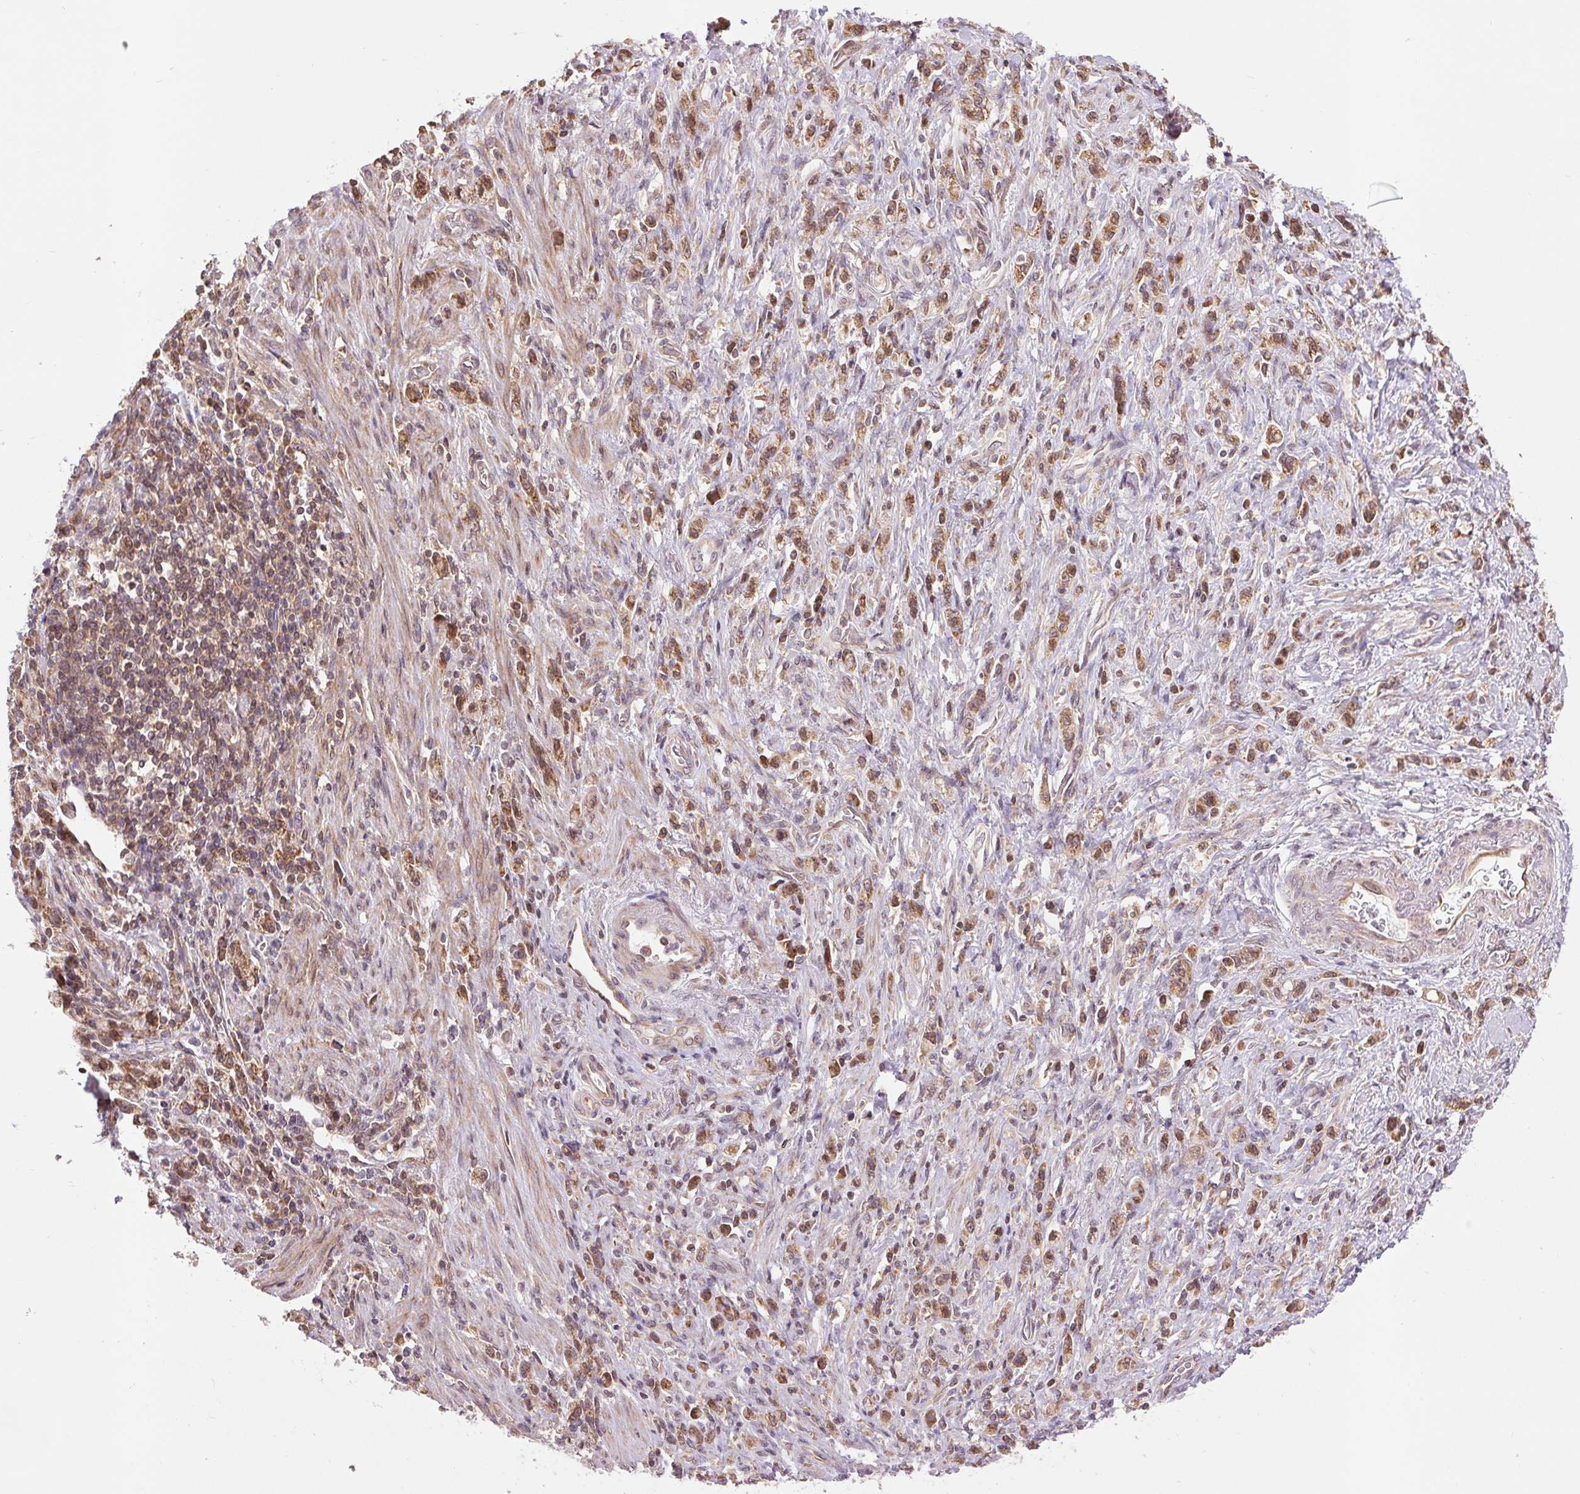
{"staining": {"intensity": "moderate", "quantity": ">75%", "location": "cytoplasmic/membranous"}, "tissue": "stomach cancer", "cell_type": "Tumor cells", "image_type": "cancer", "snomed": [{"axis": "morphology", "description": "Adenocarcinoma, NOS"}, {"axis": "topography", "description": "Stomach"}], "caption": "Human stomach cancer stained for a protein (brown) reveals moderate cytoplasmic/membranous positive positivity in approximately >75% of tumor cells.", "gene": "BTF3L4", "patient": {"sex": "male", "age": 77}}